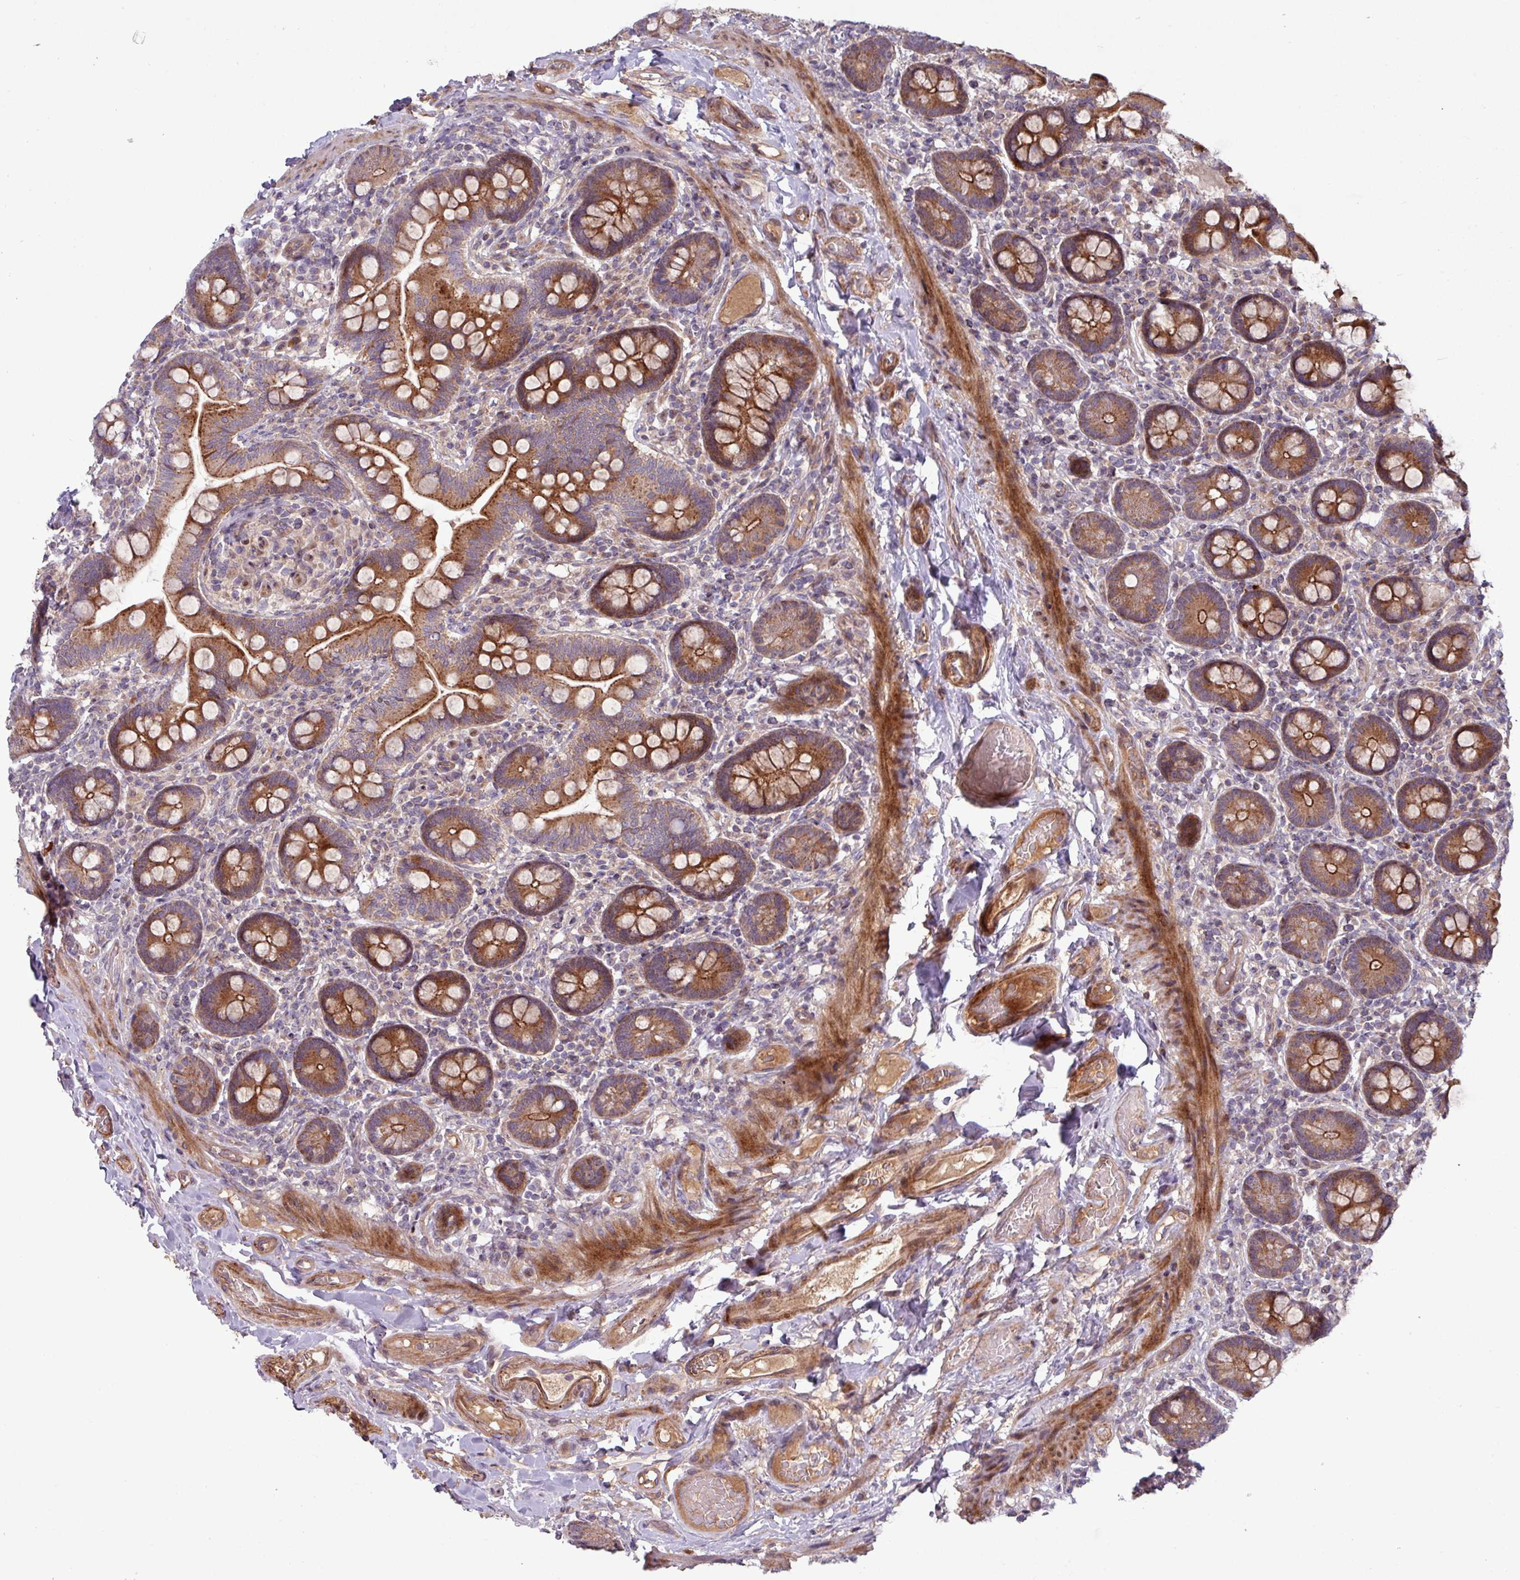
{"staining": {"intensity": "strong", "quantity": ">75%", "location": "cytoplasmic/membranous"}, "tissue": "small intestine", "cell_type": "Glandular cells", "image_type": "normal", "snomed": [{"axis": "morphology", "description": "Normal tissue, NOS"}, {"axis": "topography", "description": "Small intestine"}], "caption": "About >75% of glandular cells in benign small intestine reveal strong cytoplasmic/membranous protein staining as visualized by brown immunohistochemical staining.", "gene": "TNFSF12", "patient": {"sex": "female", "age": 64}}